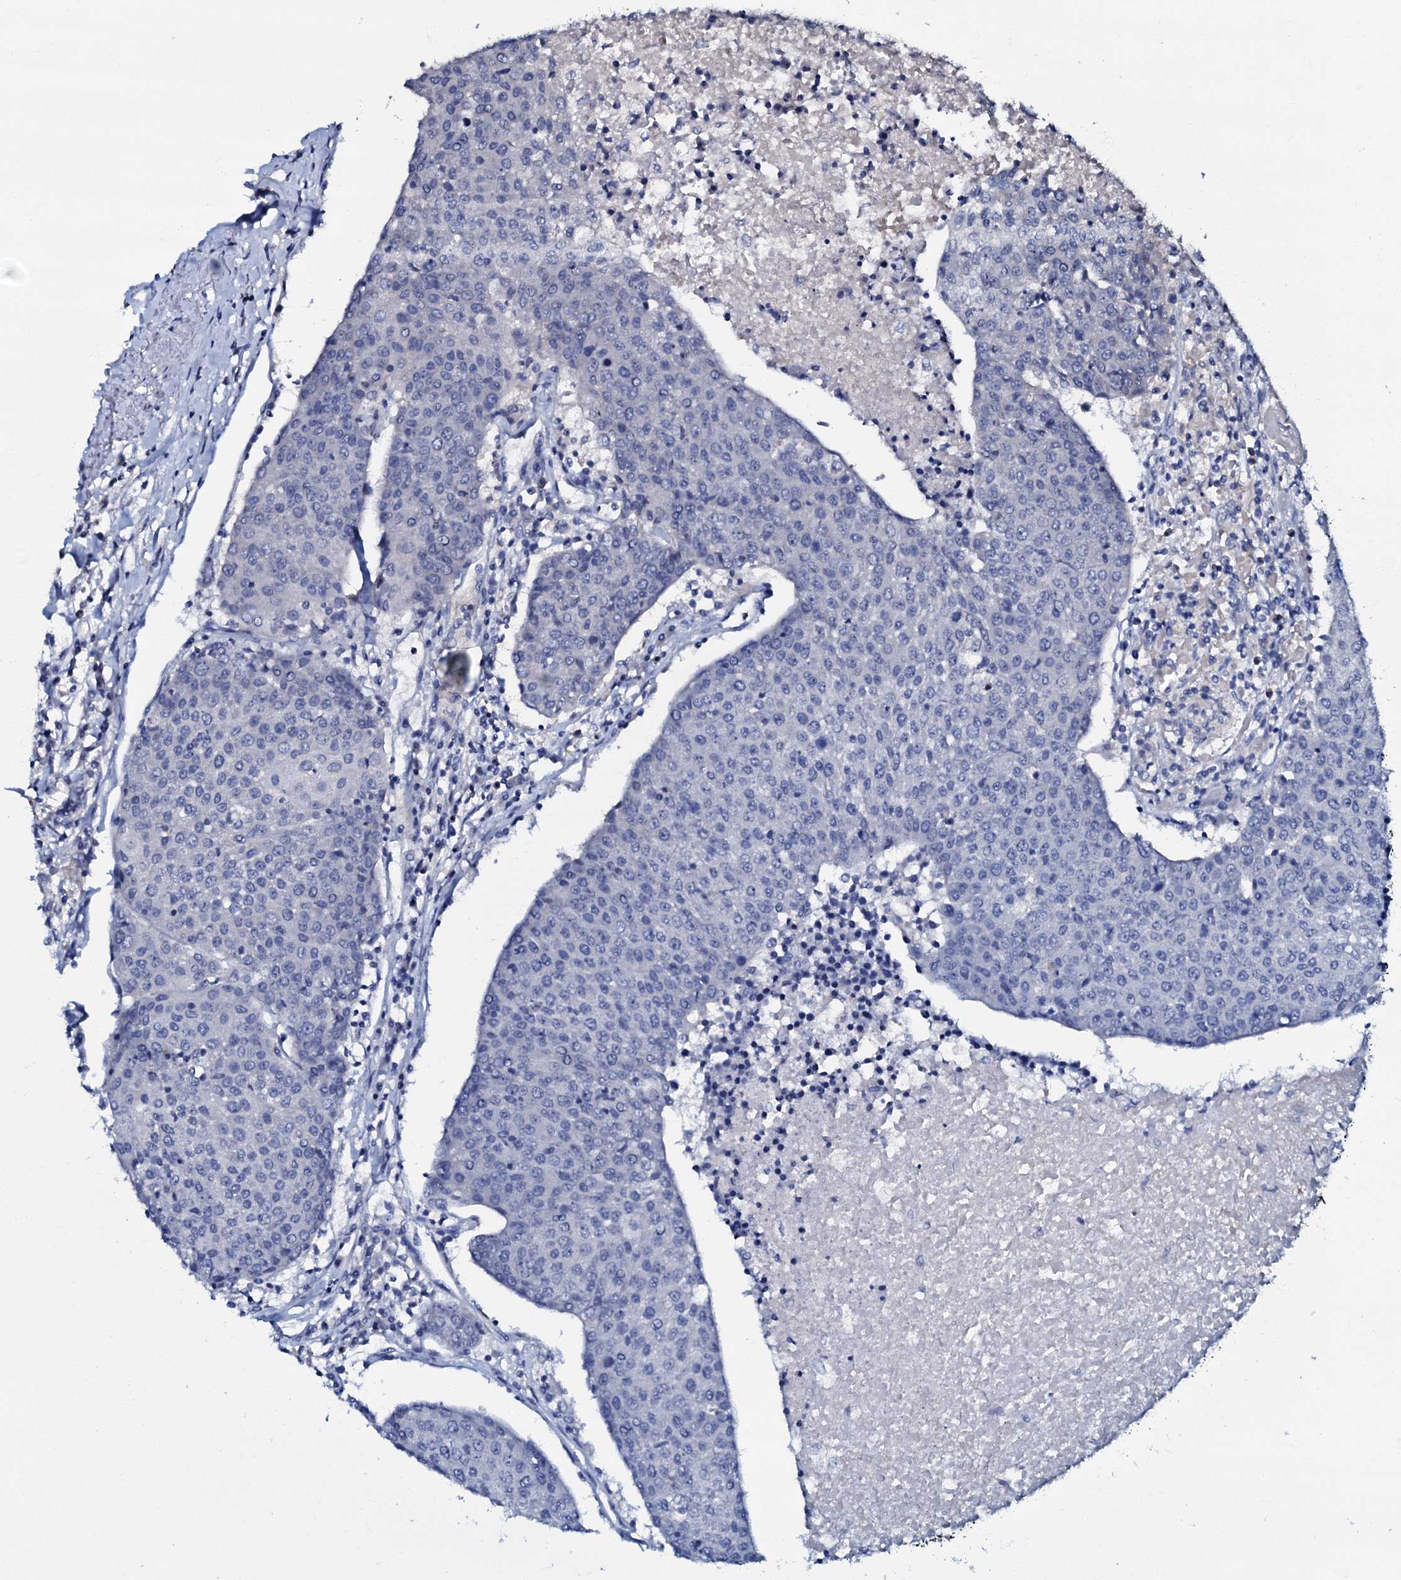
{"staining": {"intensity": "negative", "quantity": "none", "location": "none"}, "tissue": "urothelial cancer", "cell_type": "Tumor cells", "image_type": "cancer", "snomed": [{"axis": "morphology", "description": "Urothelial carcinoma, High grade"}, {"axis": "topography", "description": "Urinary bladder"}], "caption": "High magnification brightfield microscopy of urothelial carcinoma (high-grade) stained with DAB (brown) and counterstained with hematoxylin (blue): tumor cells show no significant expression. (DAB immunohistochemistry visualized using brightfield microscopy, high magnification).", "gene": "CPNE2", "patient": {"sex": "female", "age": 85}}